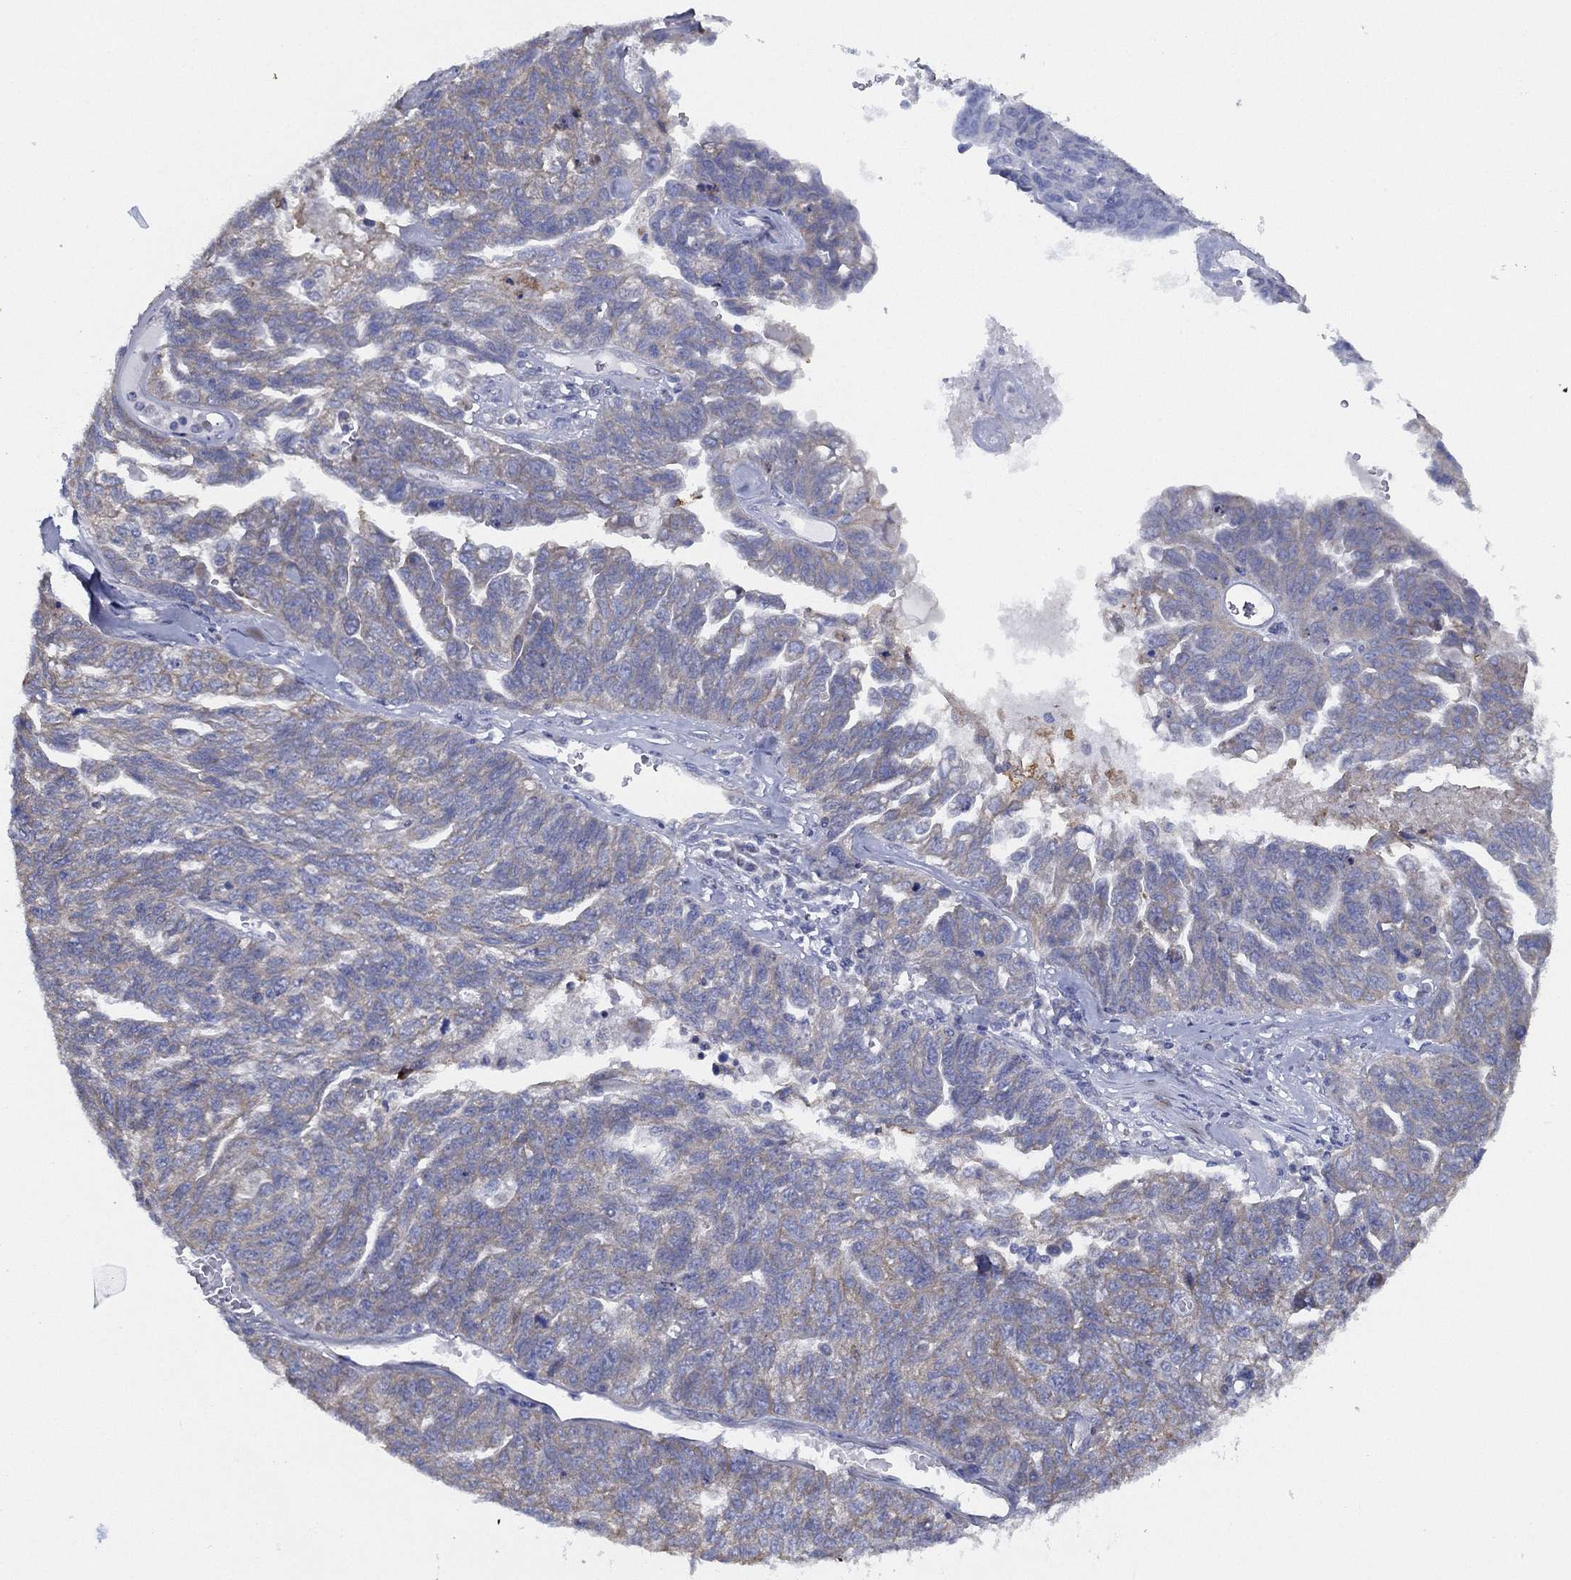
{"staining": {"intensity": "weak", "quantity": ">75%", "location": "cytoplasmic/membranous"}, "tissue": "ovarian cancer", "cell_type": "Tumor cells", "image_type": "cancer", "snomed": [{"axis": "morphology", "description": "Cystadenocarcinoma, serous, NOS"}, {"axis": "topography", "description": "Ovary"}], "caption": "The histopathology image reveals staining of ovarian serous cystadenocarcinoma, revealing weak cytoplasmic/membranous protein staining (brown color) within tumor cells.", "gene": "ZNF223", "patient": {"sex": "female", "age": 71}}